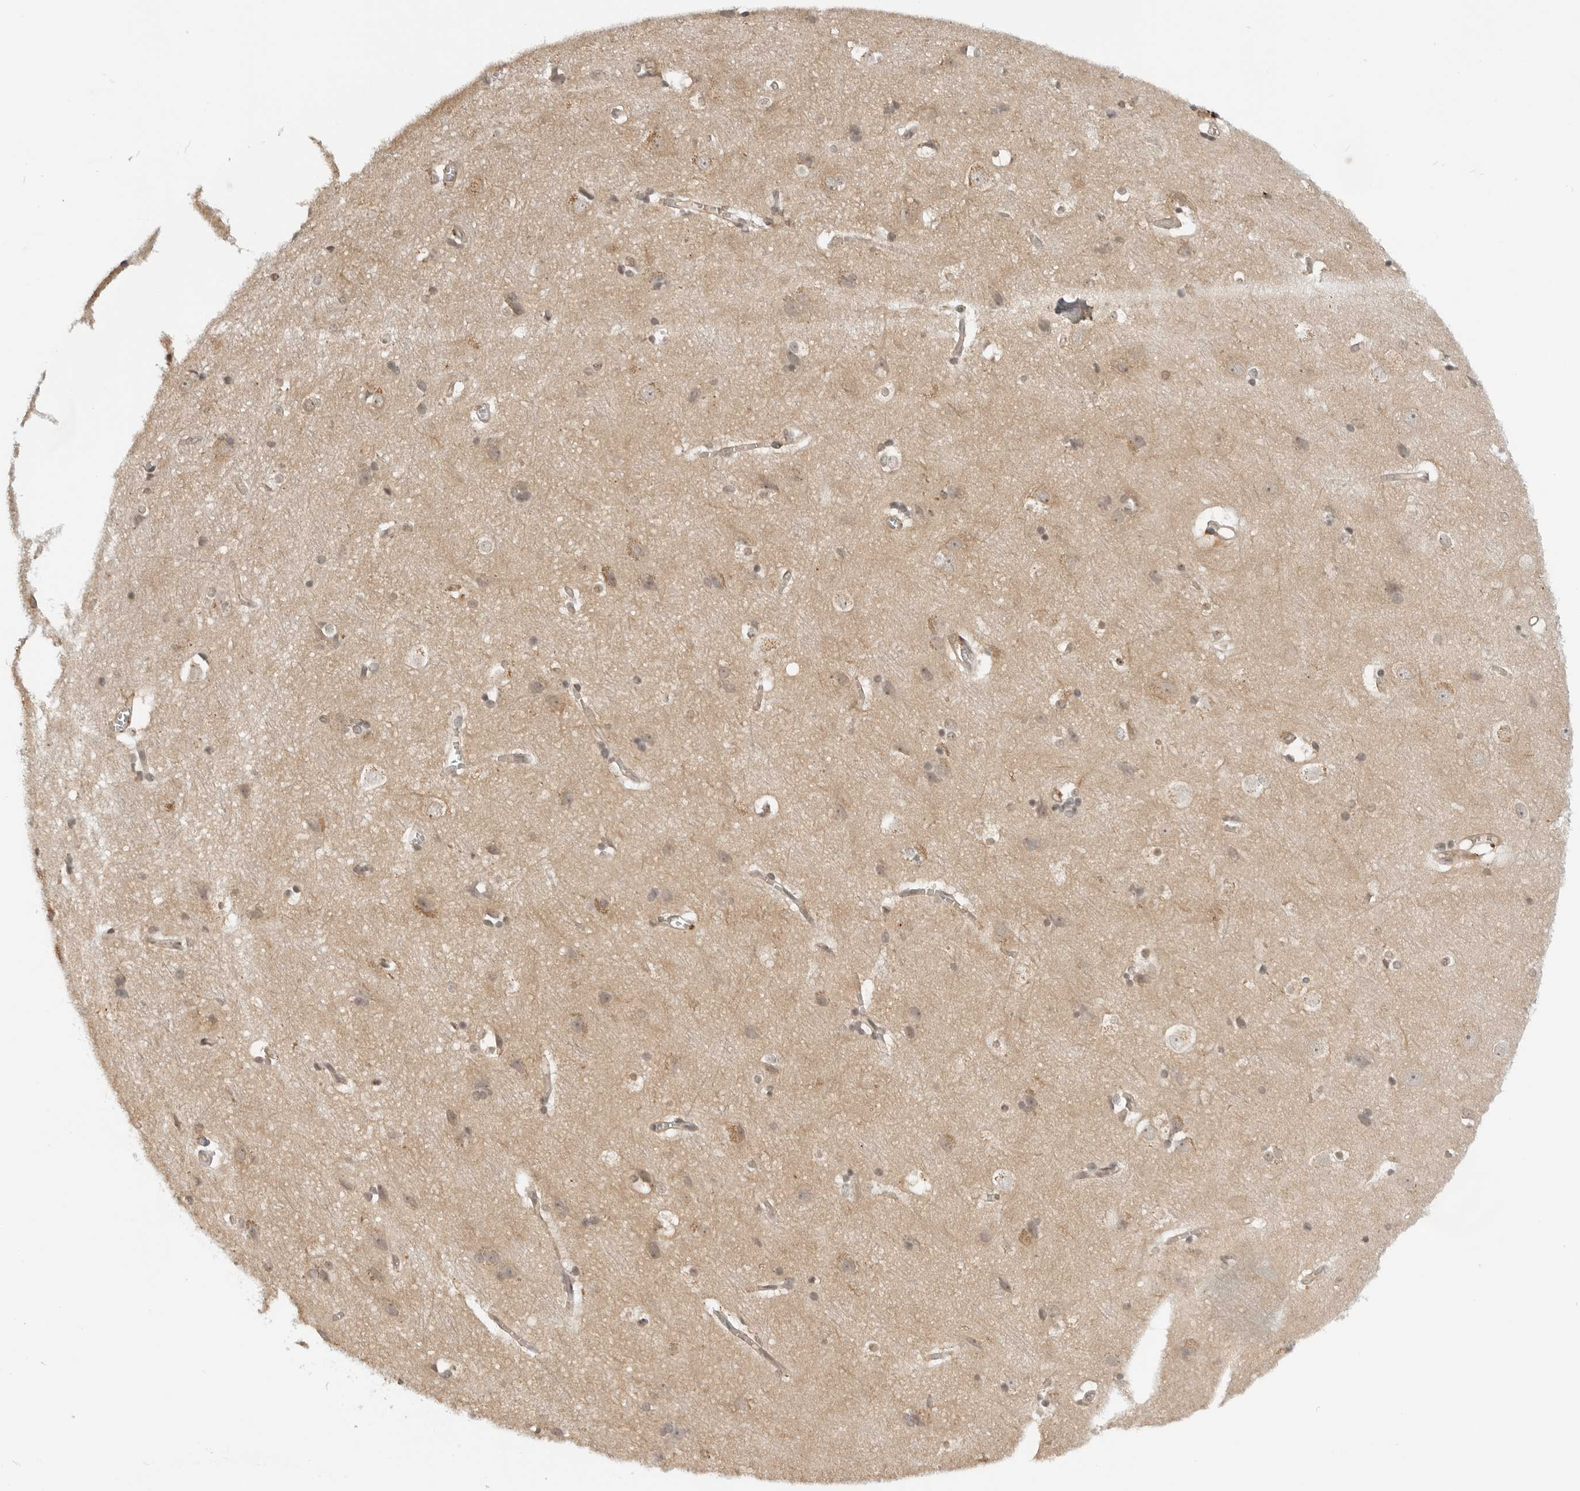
{"staining": {"intensity": "moderate", "quantity": "25%-75%", "location": "cytoplasmic/membranous"}, "tissue": "cerebral cortex", "cell_type": "Endothelial cells", "image_type": "normal", "snomed": [{"axis": "morphology", "description": "Normal tissue, NOS"}, {"axis": "topography", "description": "Cerebral cortex"}], "caption": "Brown immunohistochemical staining in unremarkable cerebral cortex exhibits moderate cytoplasmic/membranous expression in about 25%-75% of endothelial cells. The protein is shown in brown color, while the nuclei are stained blue.", "gene": "MAP2K5", "patient": {"sex": "male", "age": 54}}